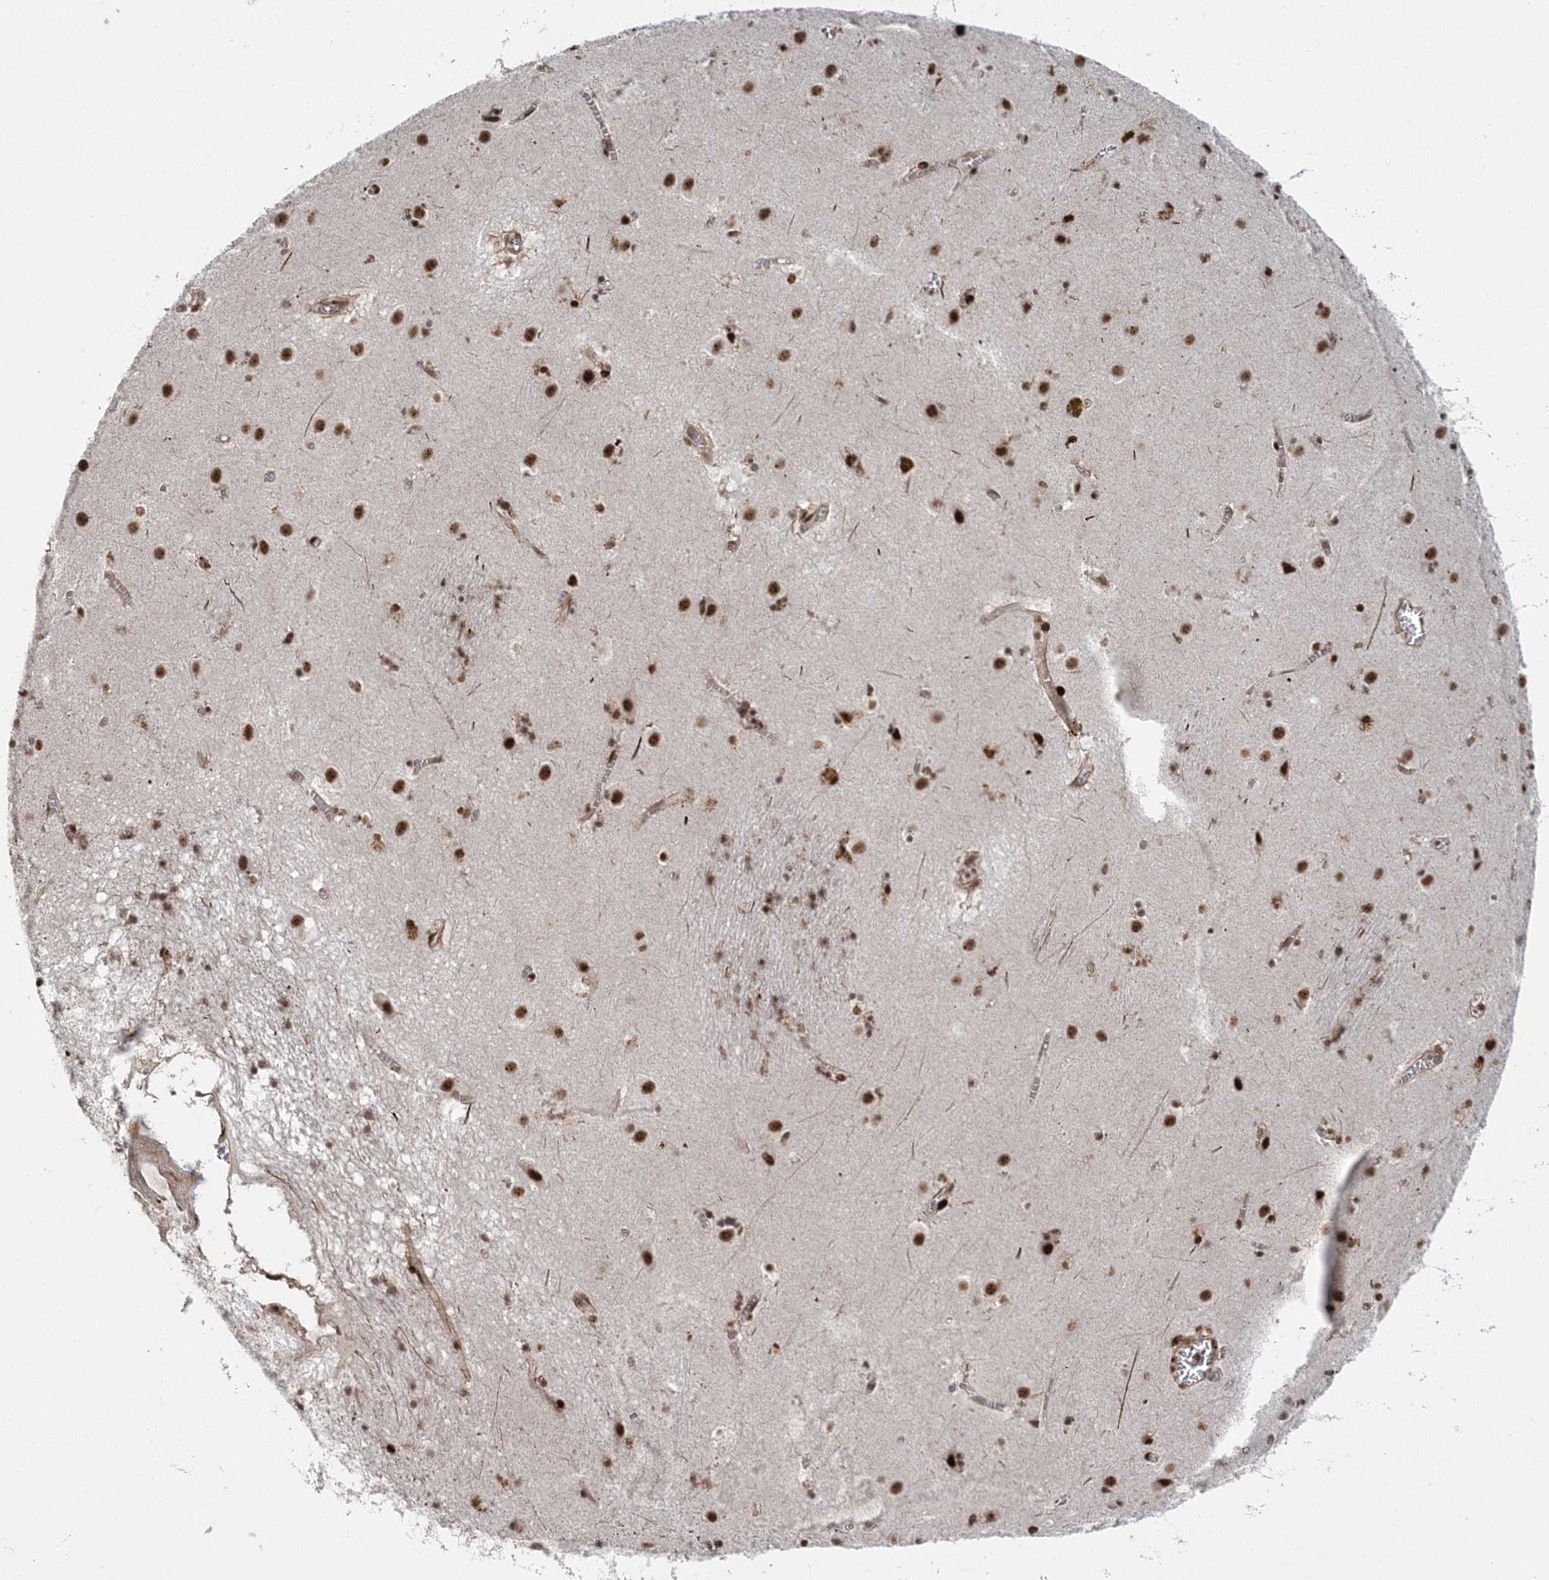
{"staining": {"intensity": "moderate", "quantity": ">75%", "location": "nuclear"}, "tissue": "caudate", "cell_type": "Glial cells", "image_type": "normal", "snomed": [{"axis": "morphology", "description": "Normal tissue, NOS"}, {"axis": "topography", "description": "Lateral ventricle wall"}], "caption": "The photomicrograph demonstrates staining of benign caudate, revealing moderate nuclear protein expression (brown color) within glial cells.", "gene": "CWC22", "patient": {"sex": "male", "age": 70}}